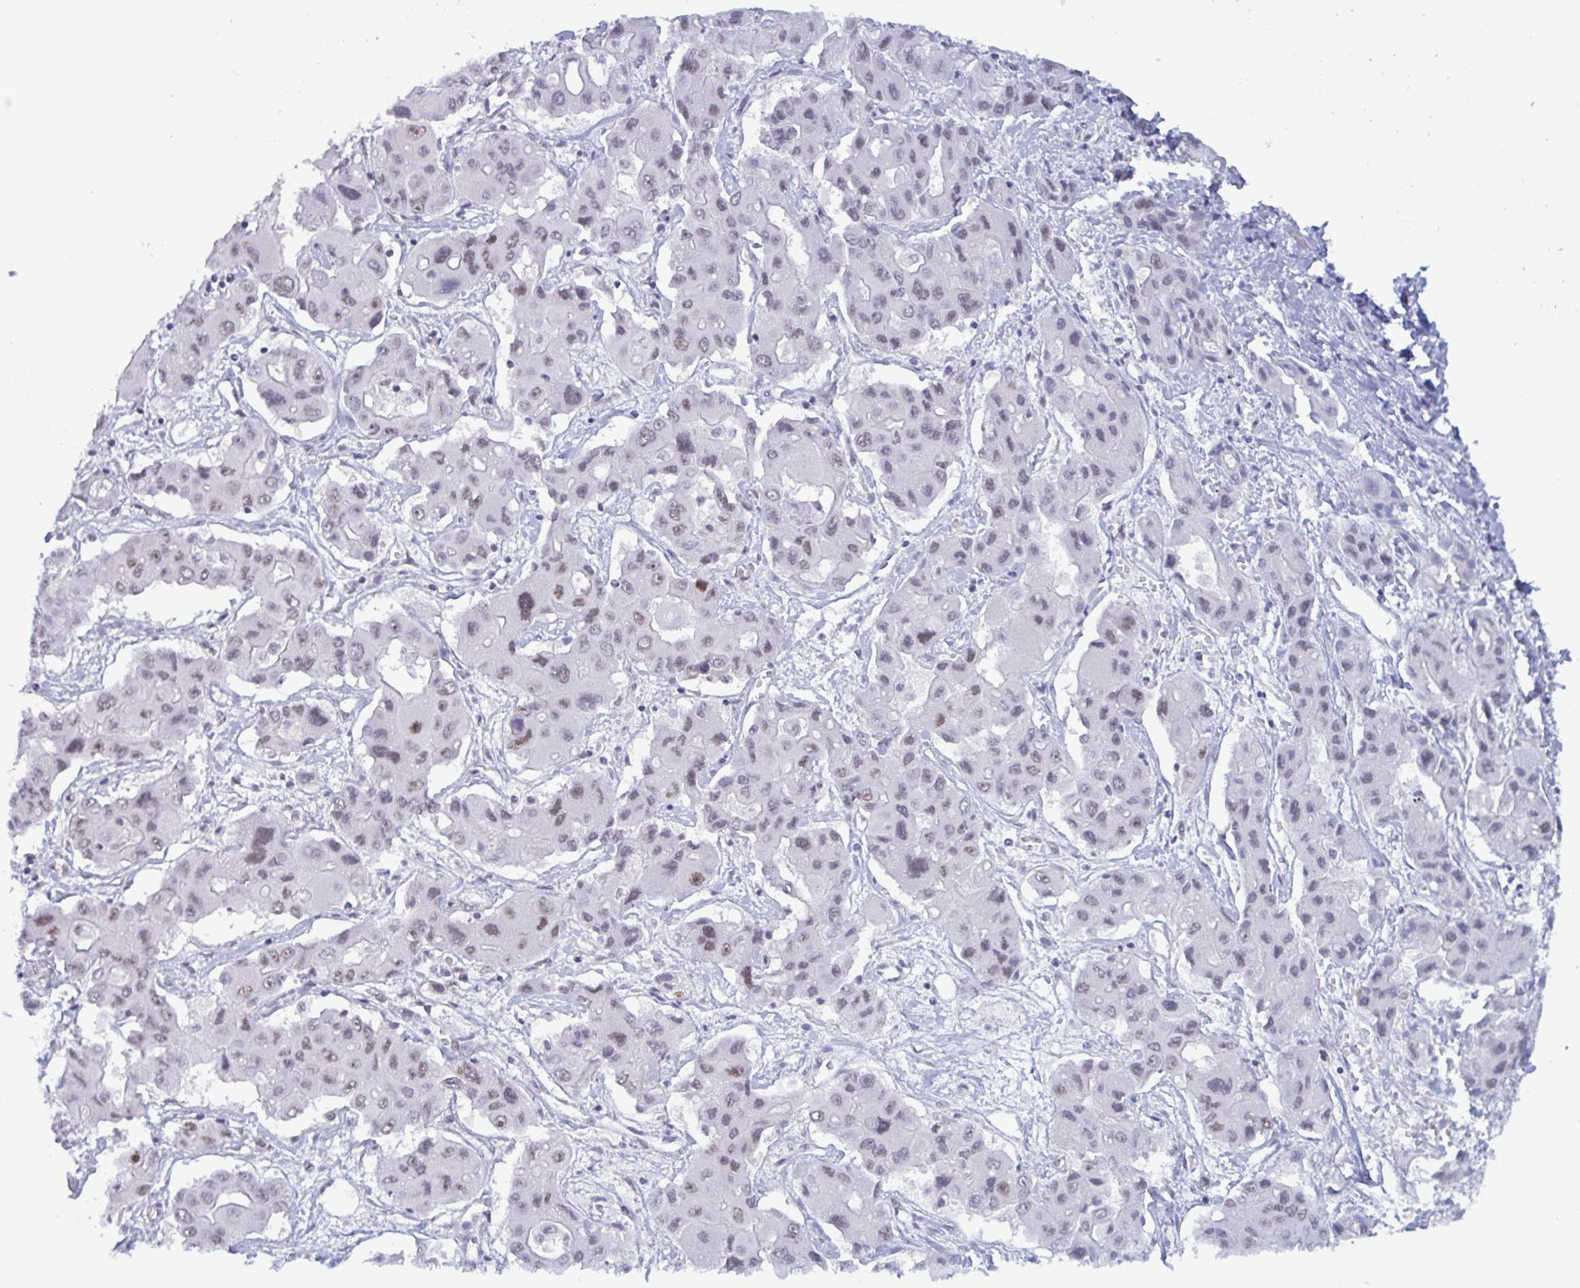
{"staining": {"intensity": "weak", "quantity": "<25%", "location": "nuclear"}, "tissue": "liver cancer", "cell_type": "Tumor cells", "image_type": "cancer", "snomed": [{"axis": "morphology", "description": "Cholangiocarcinoma"}, {"axis": "topography", "description": "Liver"}], "caption": "The immunohistochemistry photomicrograph has no significant expression in tumor cells of liver cancer (cholangiocarcinoma) tissue.", "gene": "PPP1R10", "patient": {"sex": "male", "age": 67}}